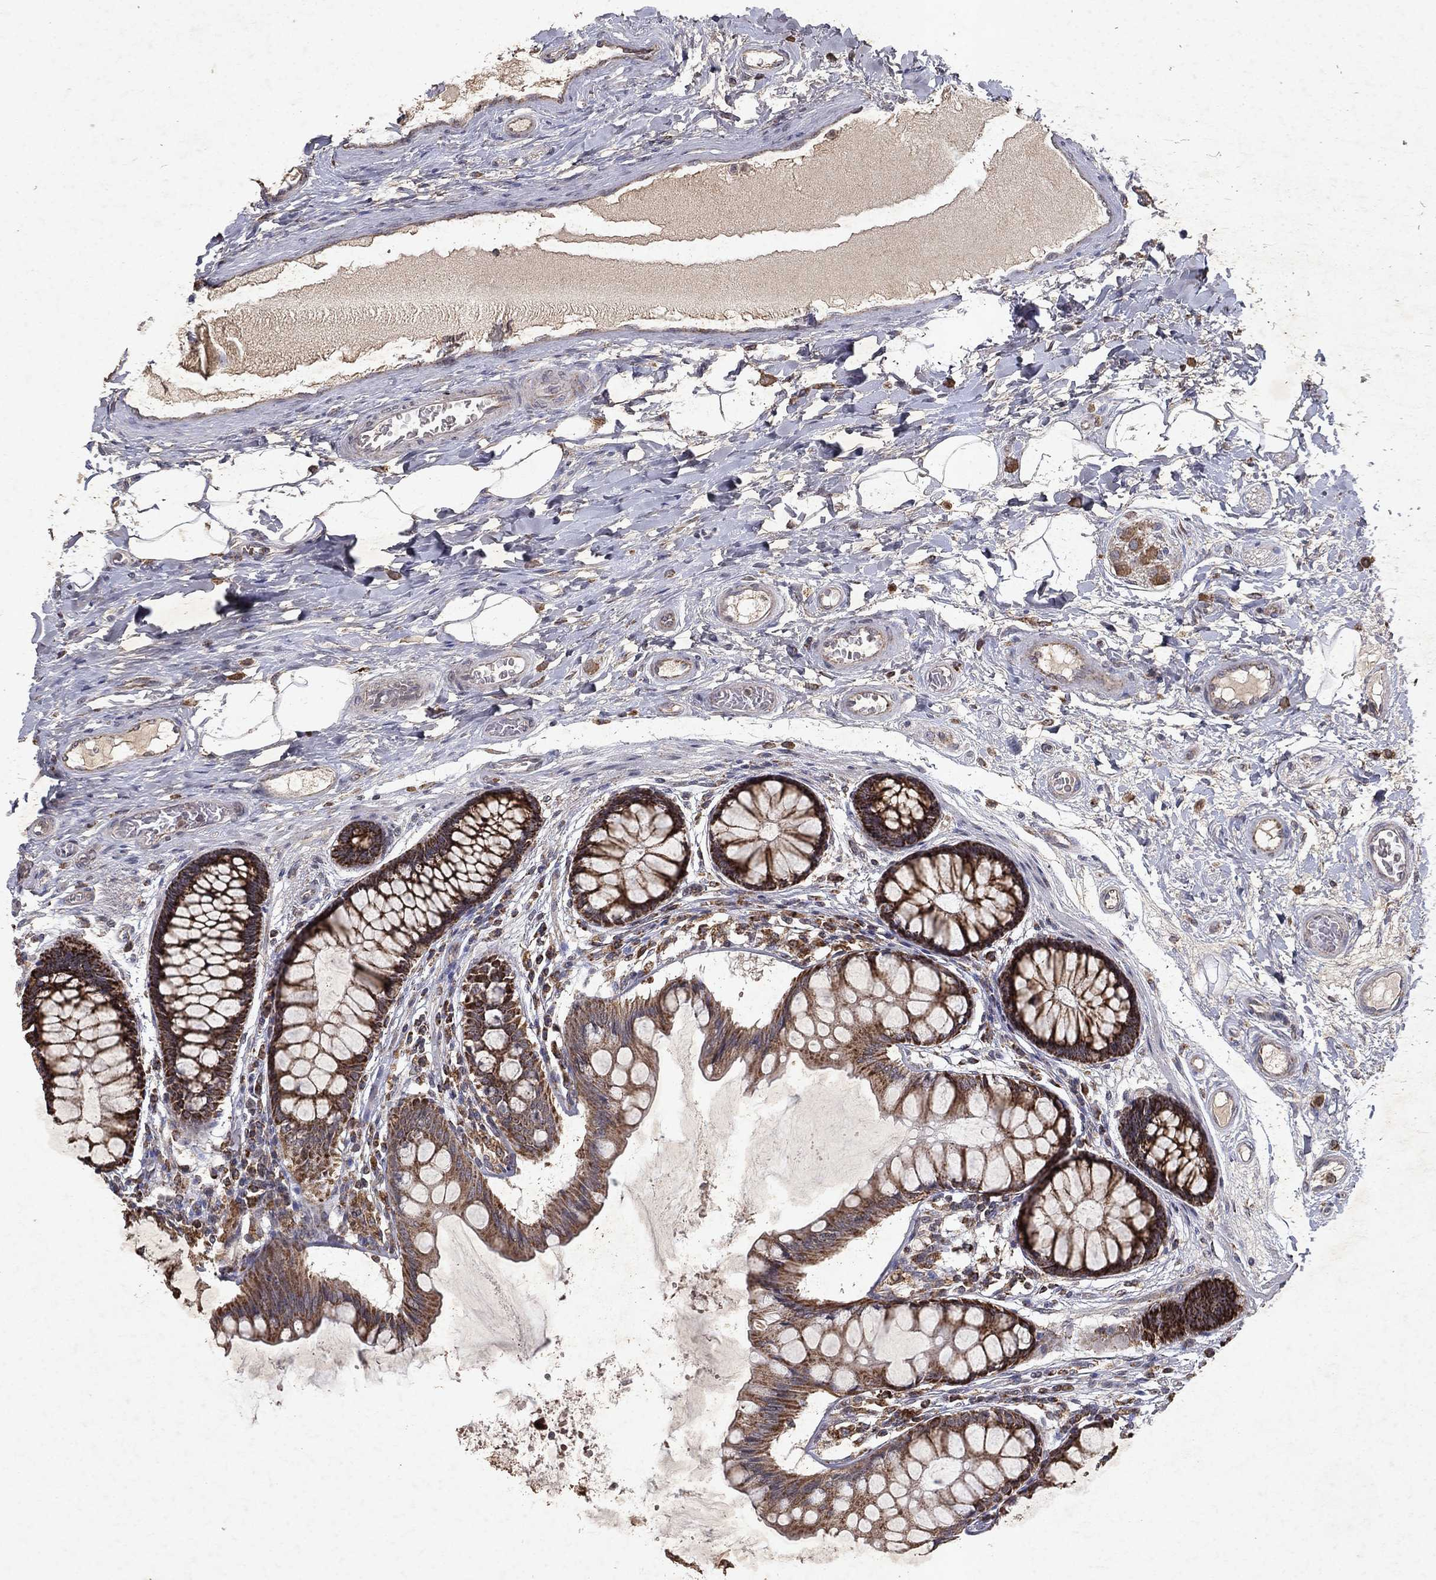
{"staining": {"intensity": "moderate", "quantity": ">75%", "location": "cytoplasmic/membranous"}, "tissue": "colon", "cell_type": "Glandular cells", "image_type": "normal", "snomed": [{"axis": "morphology", "description": "Normal tissue, NOS"}, {"axis": "topography", "description": "Colon"}], "caption": "Glandular cells reveal moderate cytoplasmic/membranous staining in approximately >75% of cells in benign colon. (Stains: DAB (3,3'-diaminobenzidine) in brown, nuclei in blue, Microscopy: brightfield microscopy at high magnification).", "gene": "PYROXD2", "patient": {"sex": "female", "age": 65}}